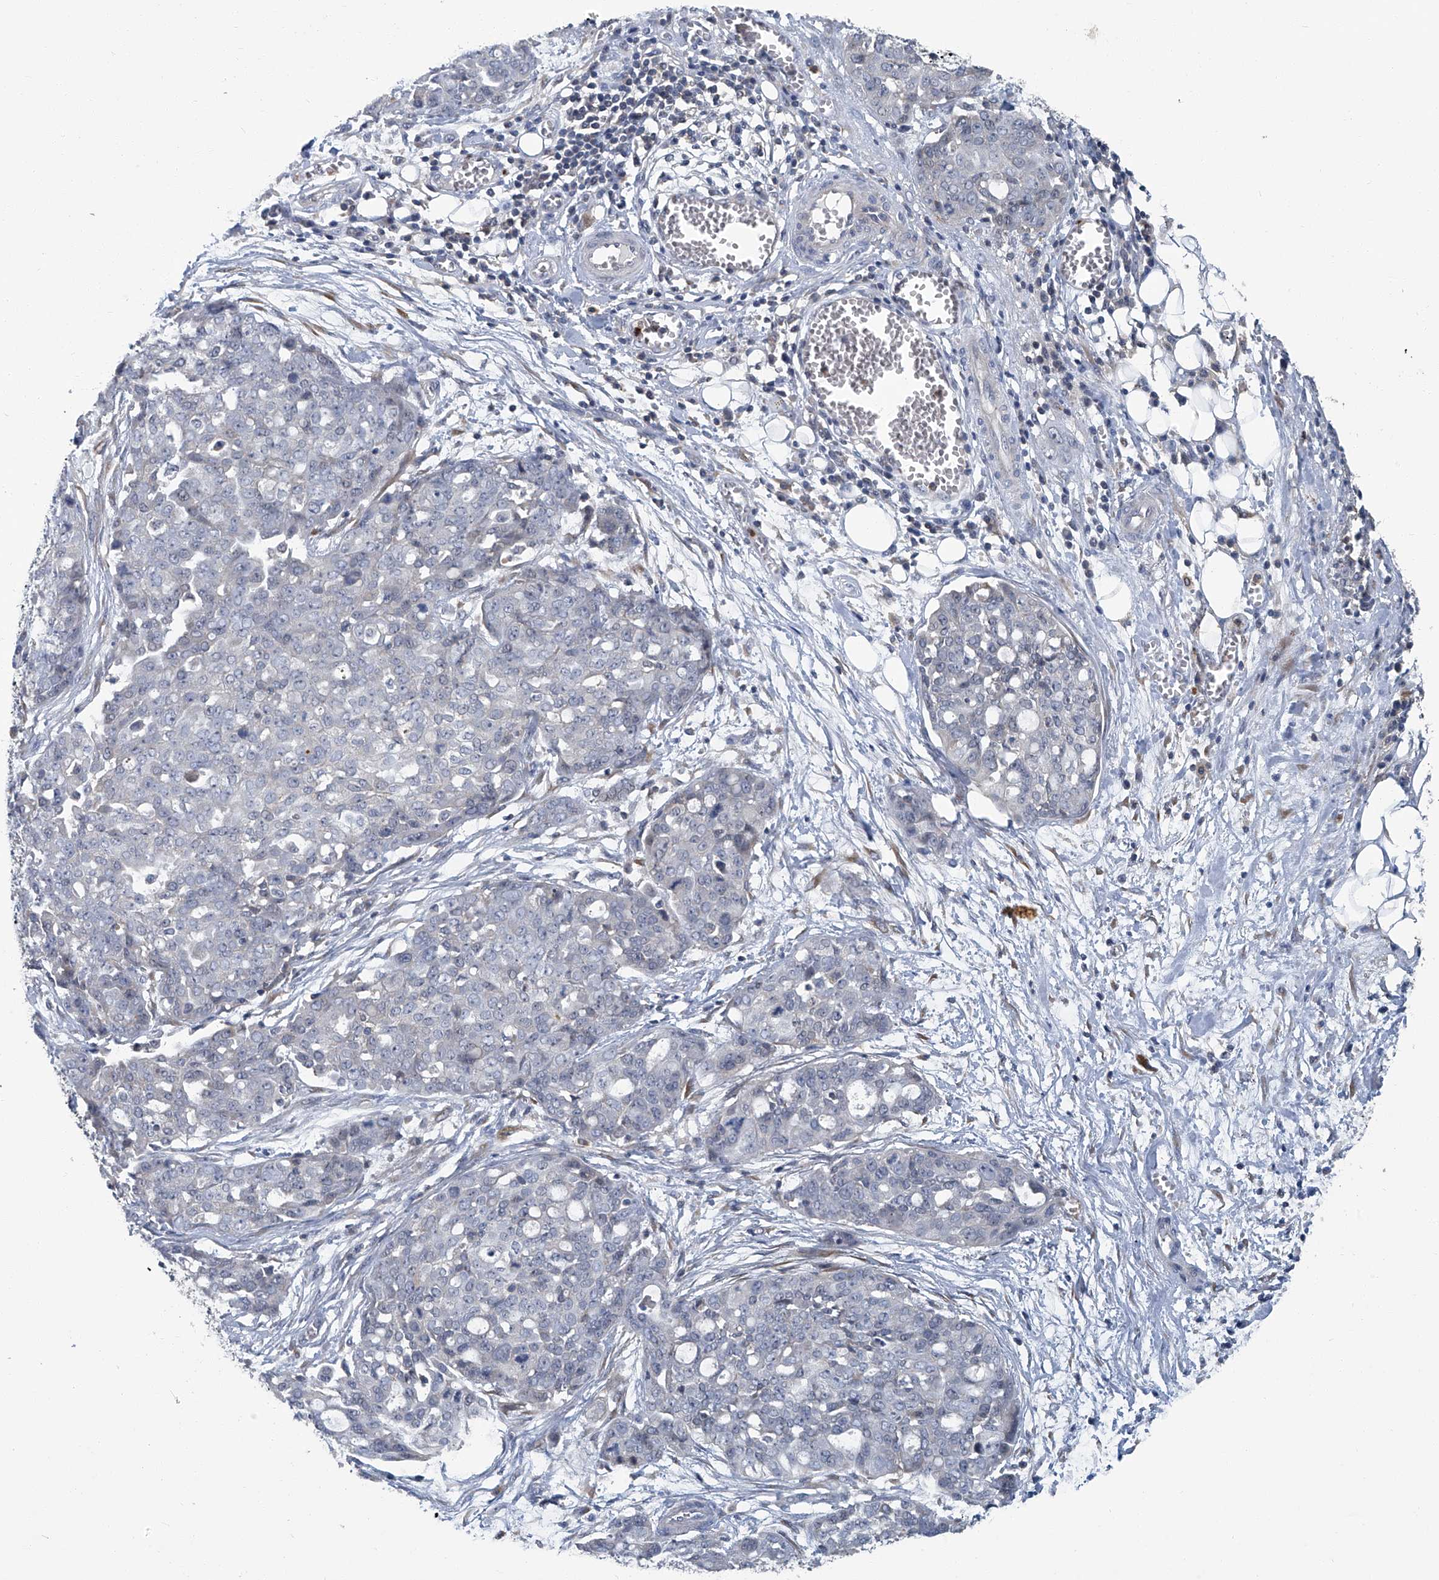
{"staining": {"intensity": "negative", "quantity": "none", "location": "none"}, "tissue": "ovarian cancer", "cell_type": "Tumor cells", "image_type": "cancer", "snomed": [{"axis": "morphology", "description": "Cystadenocarcinoma, serous, NOS"}, {"axis": "topography", "description": "Soft tissue"}, {"axis": "topography", "description": "Ovary"}], "caption": "This is an immunohistochemistry (IHC) image of ovarian cancer (serous cystadenocarcinoma). There is no positivity in tumor cells.", "gene": "AKNAD1", "patient": {"sex": "female", "age": 57}}